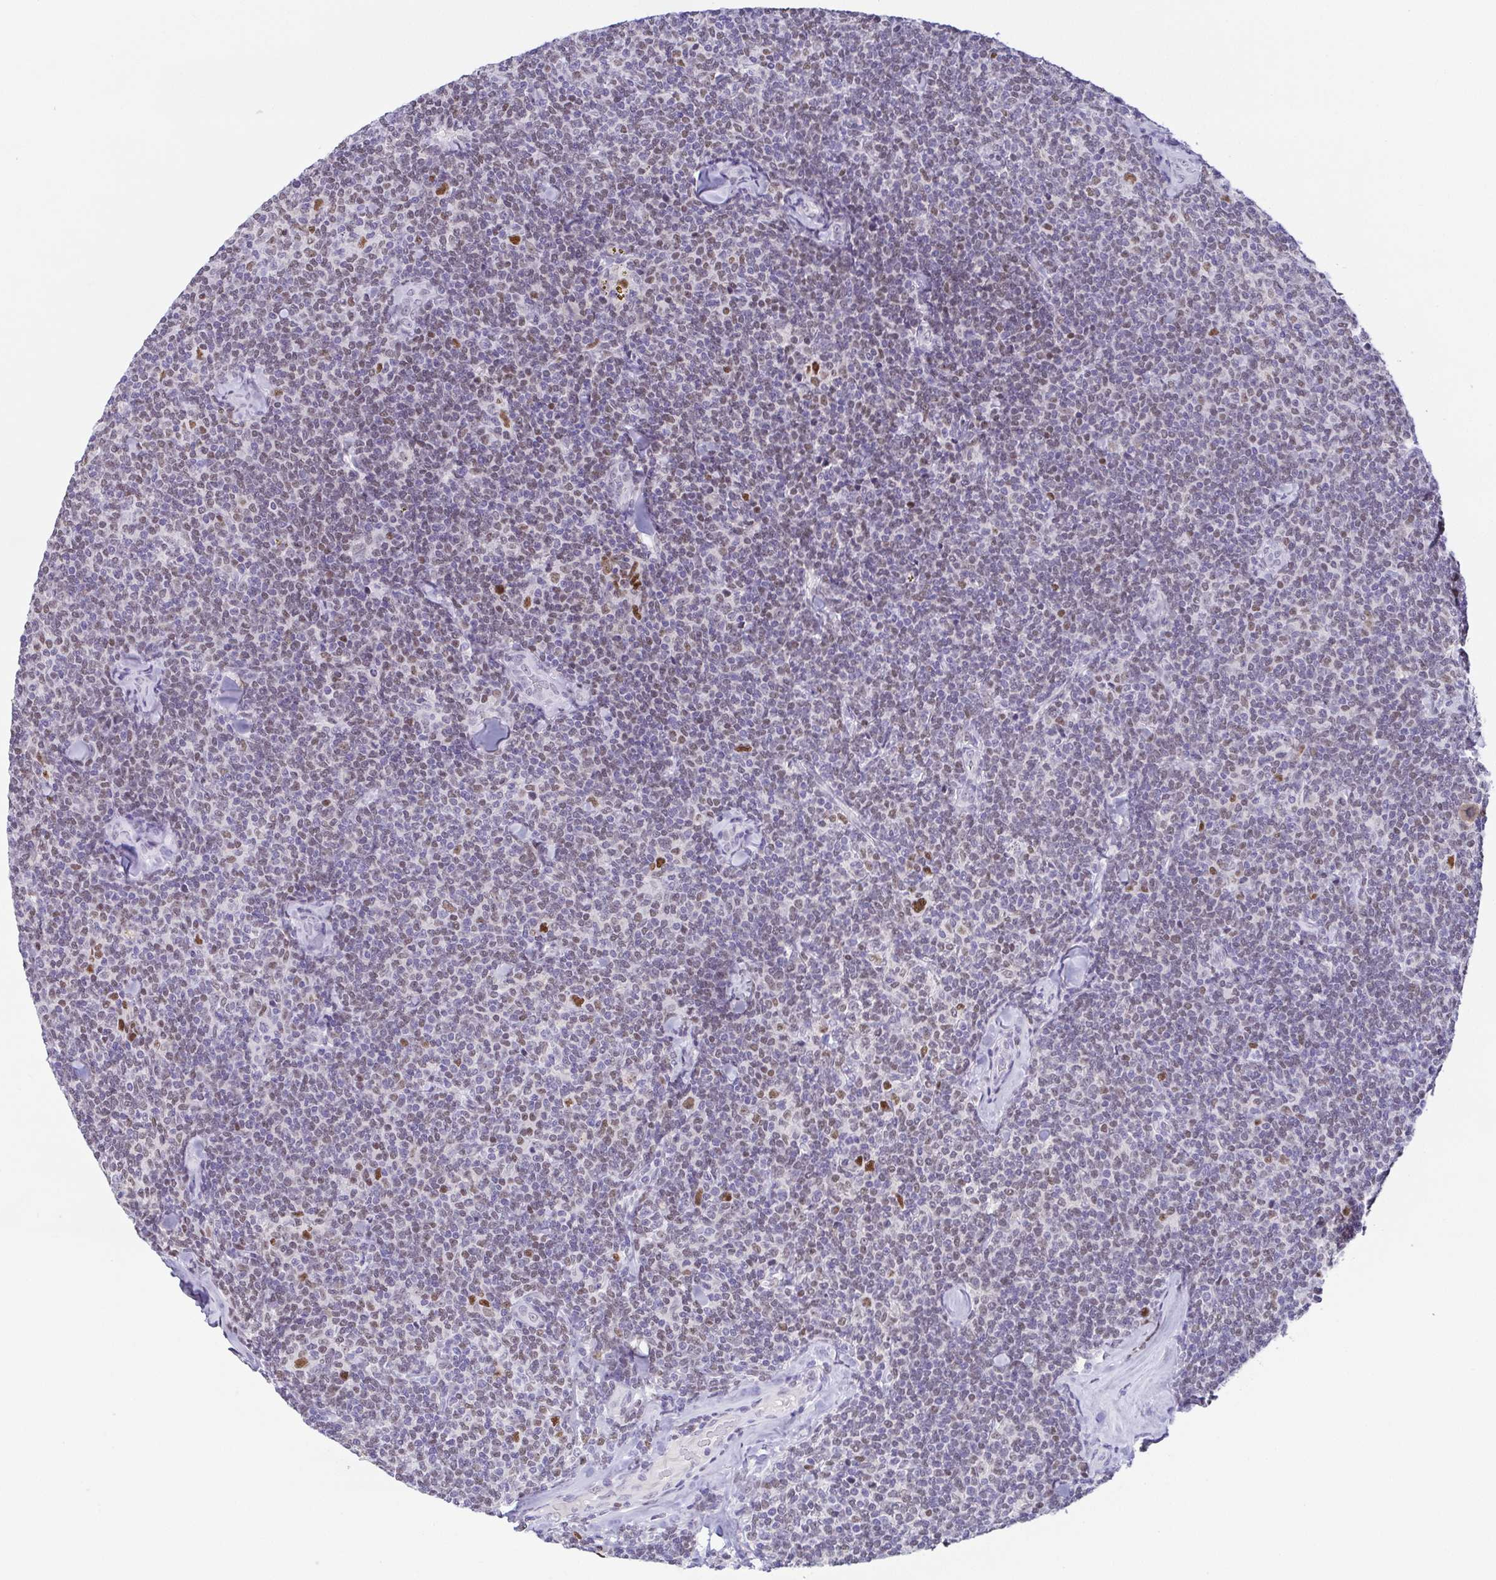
{"staining": {"intensity": "moderate", "quantity": "25%-75%", "location": "nuclear"}, "tissue": "lymphoma", "cell_type": "Tumor cells", "image_type": "cancer", "snomed": [{"axis": "morphology", "description": "Malignant lymphoma, non-Hodgkin's type, Low grade"}, {"axis": "topography", "description": "Lymph node"}], "caption": "Protein staining by immunohistochemistry reveals moderate nuclear expression in approximately 25%-75% of tumor cells in lymphoma. (DAB = brown stain, brightfield microscopy at high magnification).", "gene": "TCF3", "patient": {"sex": "female", "age": 56}}